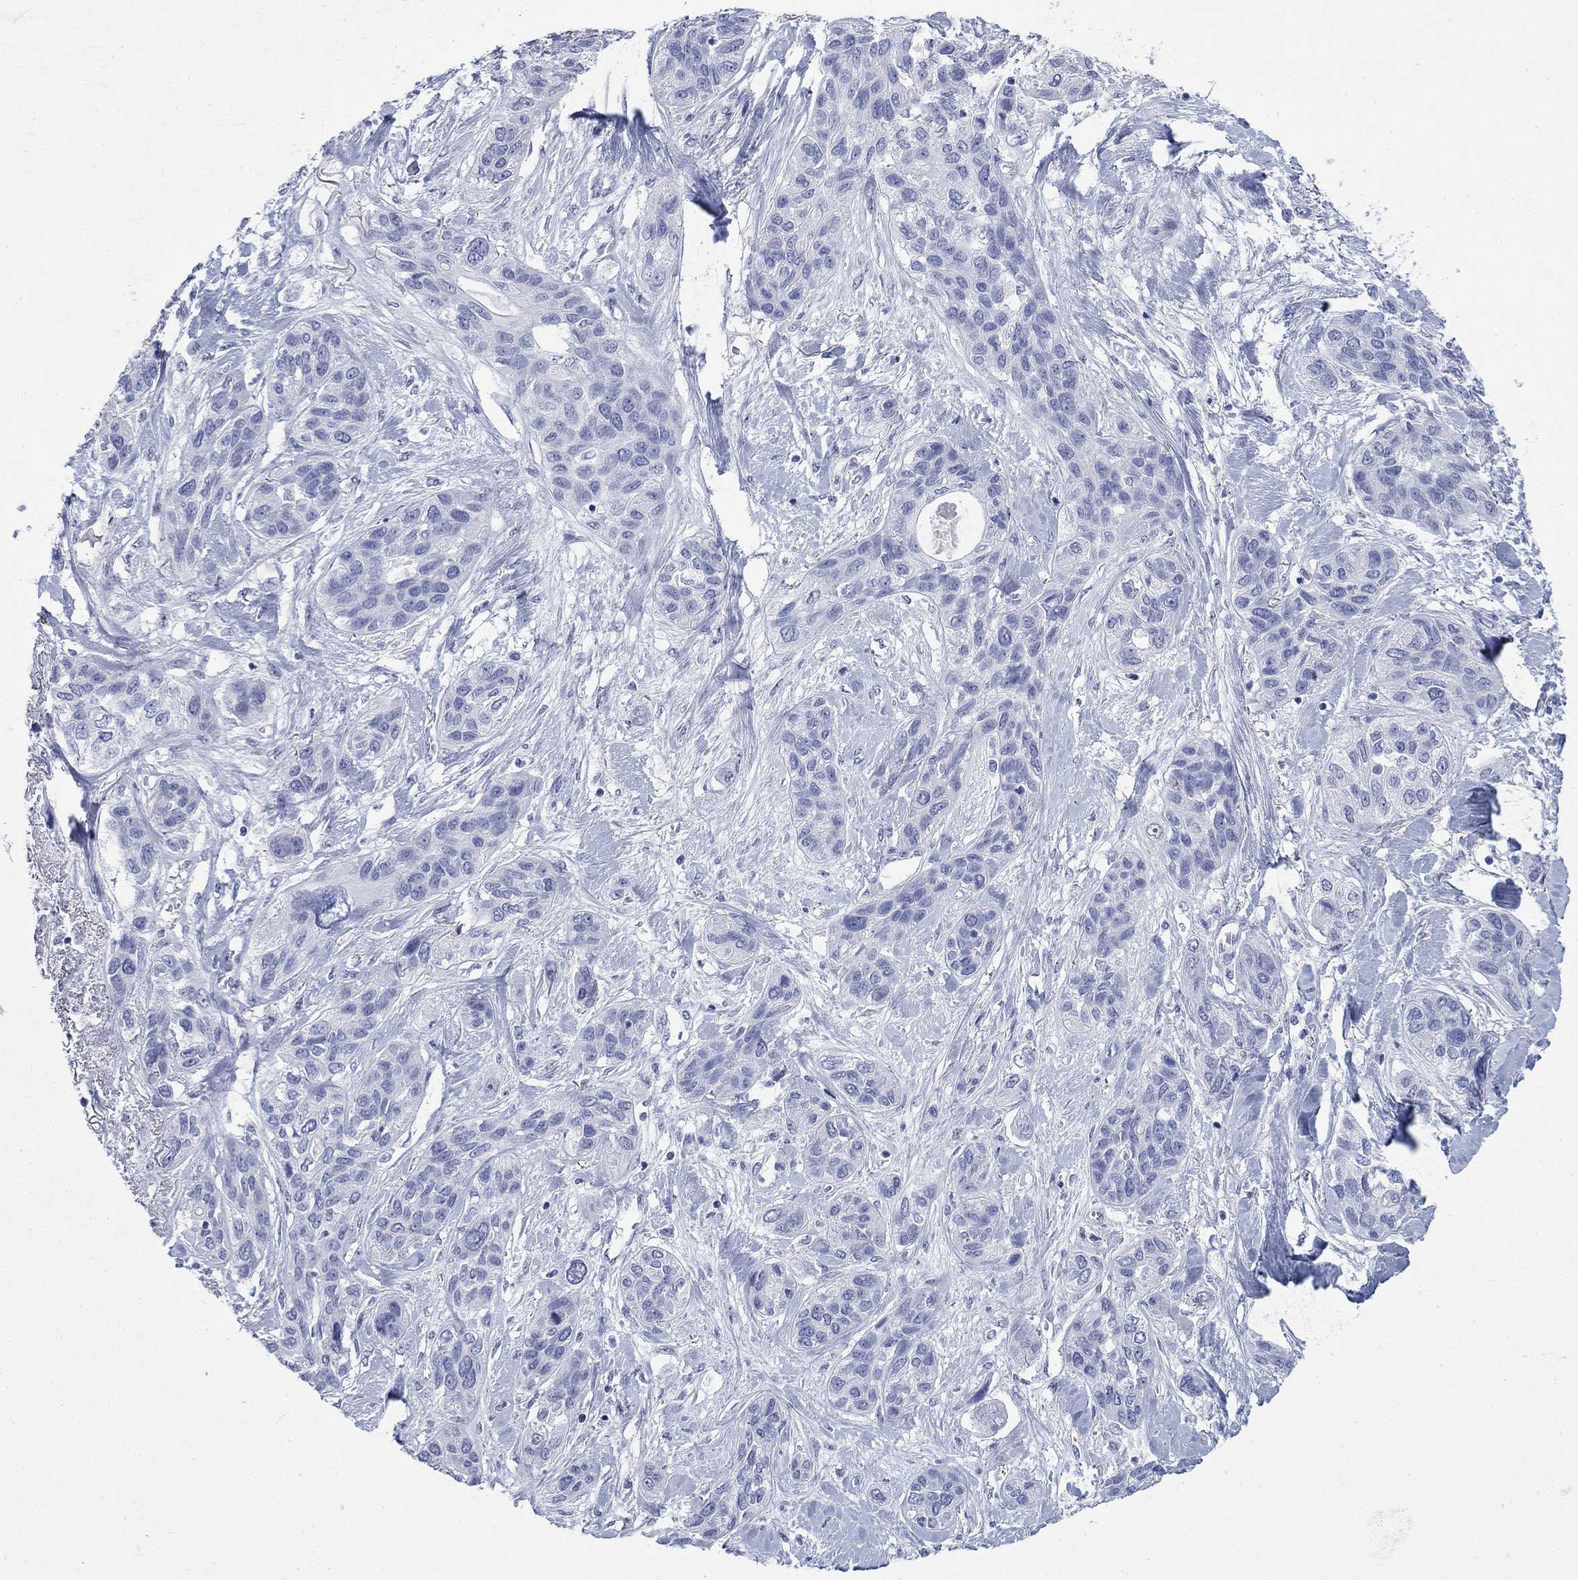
{"staining": {"intensity": "negative", "quantity": "none", "location": "none"}, "tissue": "lung cancer", "cell_type": "Tumor cells", "image_type": "cancer", "snomed": [{"axis": "morphology", "description": "Squamous cell carcinoma, NOS"}, {"axis": "topography", "description": "Lung"}], "caption": "Immunohistochemistry histopathology image of neoplastic tissue: lung cancer stained with DAB displays no significant protein positivity in tumor cells. The staining is performed using DAB (3,3'-diaminobenzidine) brown chromogen with nuclei counter-stained in using hematoxylin.", "gene": "IGF2BP3", "patient": {"sex": "female", "age": 70}}